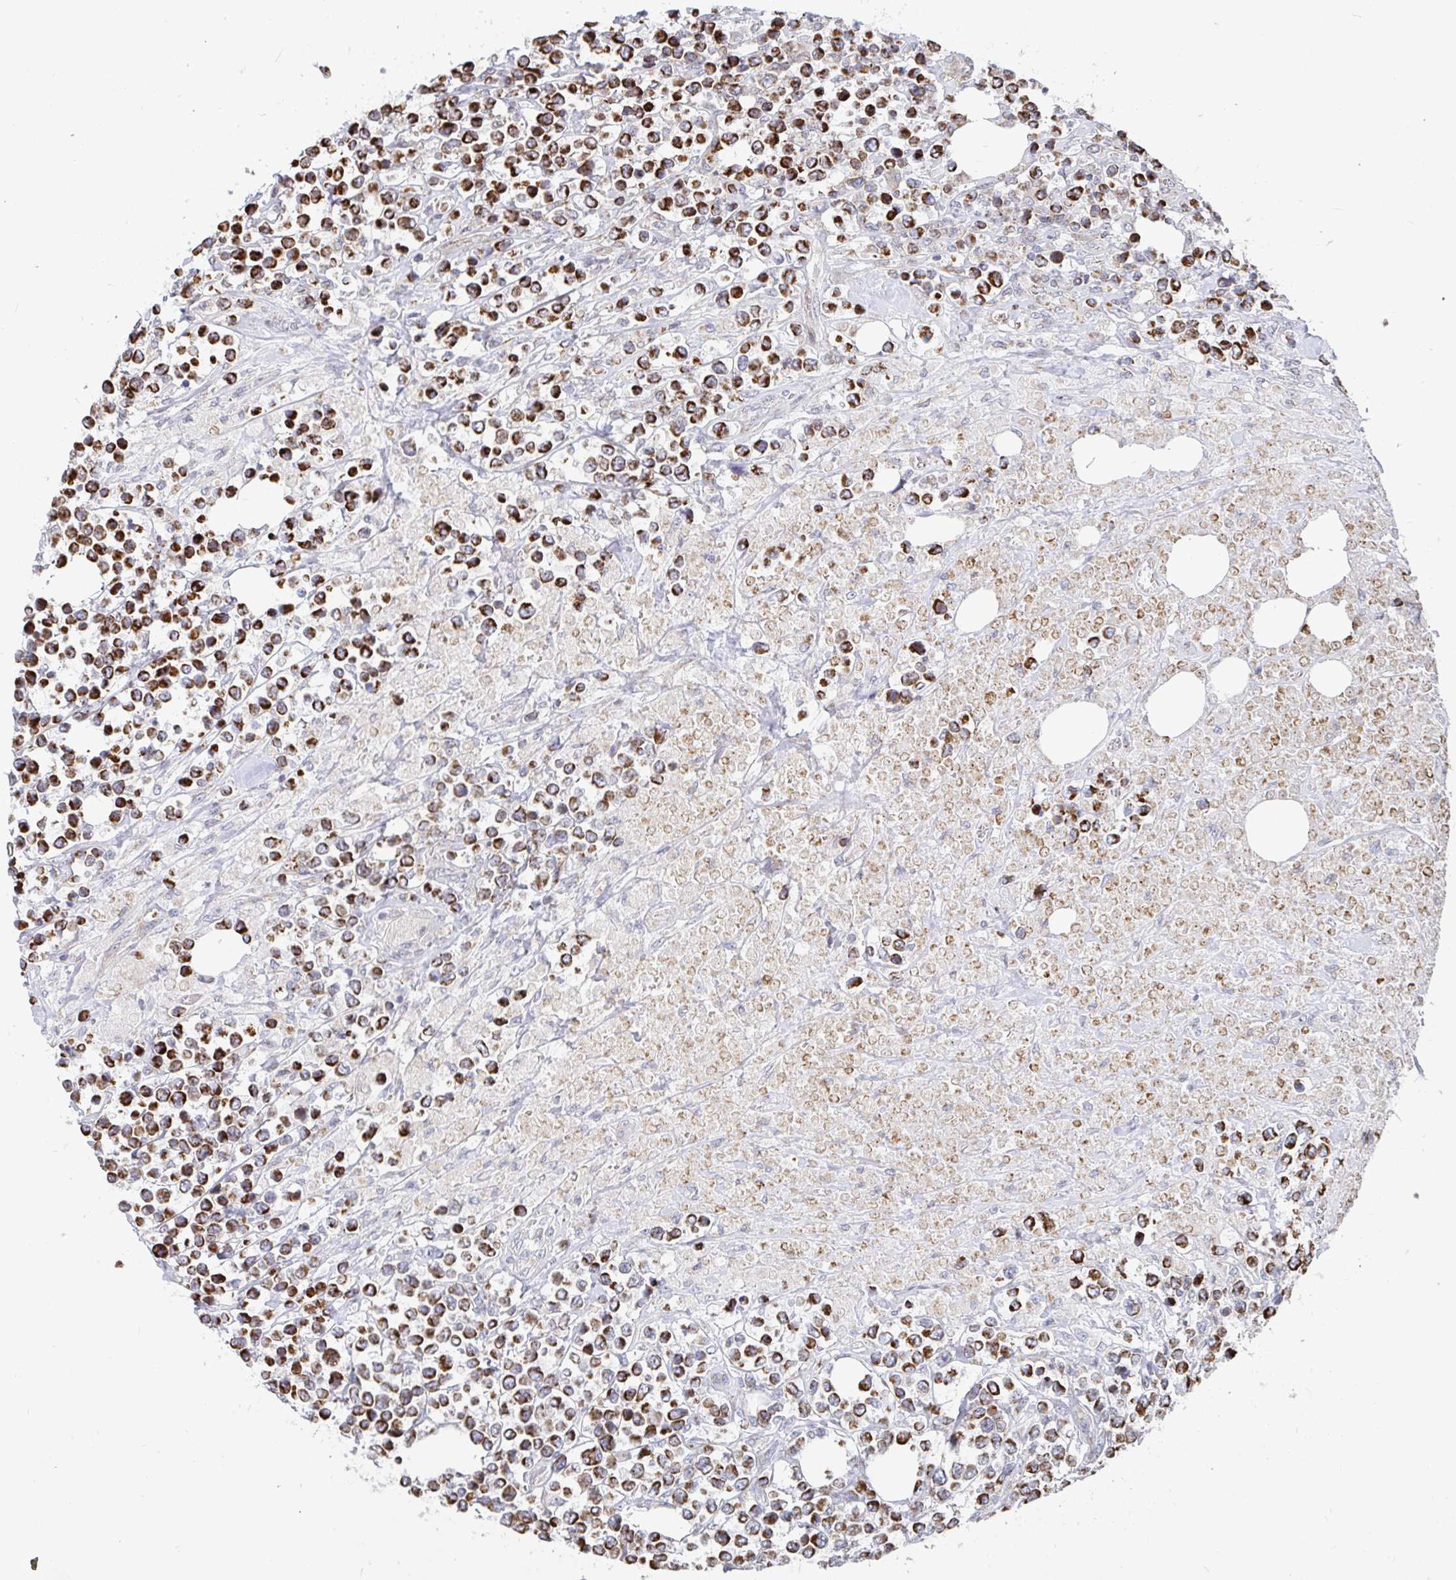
{"staining": {"intensity": "strong", "quantity": ">75%", "location": "cytoplasmic/membranous"}, "tissue": "lymphoma", "cell_type": "Tumor cells", "image_type": "cancer", "snomed": [{"axis": "morphology", "description": "Malignant lymphoma, non-Hodgkin's type, High grade"}, {"axis": "topography", "description": "Soft tissue"}], "caption": "There is high levels of strong cytoplasmic/membranous expression in tumor cells of lymphoma, as demonstrated by immunohistochemical staining (brown color).", "gene": "STARD8", "patient": {"sex": "female", "age": 56}}